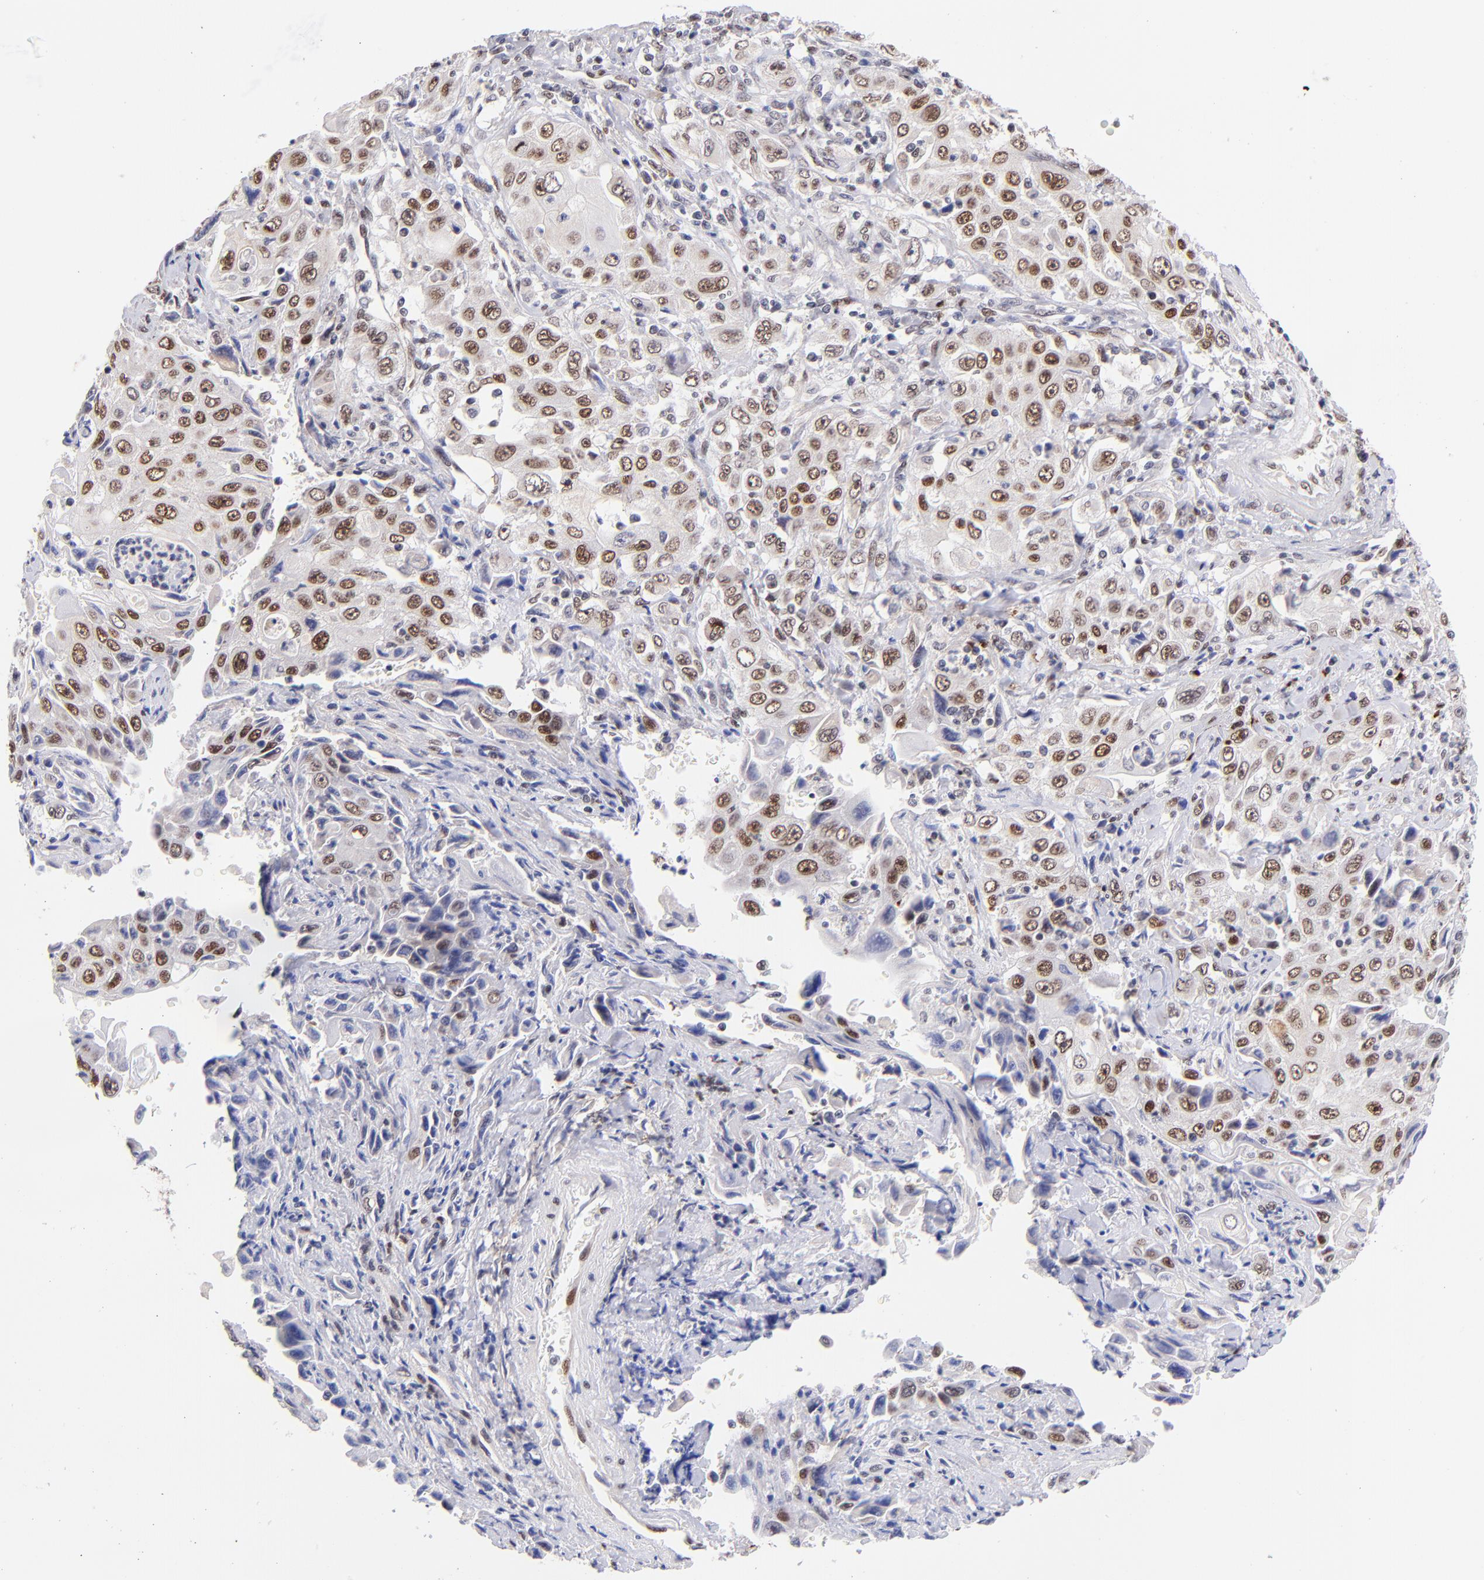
{"staining": {"intensity": "moderate", "quantity": ">75%", "location": "nuclear"}, "tissue": "pancreatic cancer", "cell_type": "Tumor cells", "image_type": "cancer", "snomed": [{"axis": "morphology", "description": "Adenocarcinoma, NOS"}, {"axis": "topography", "description": "Pancreas"}], "caption": "A brown stain shows moderate nuclear staining of a protein in human pancreatic cancer tumor cells.", "gene": "MIDEAS", "patient": {"sex": "male", "age": 70}}